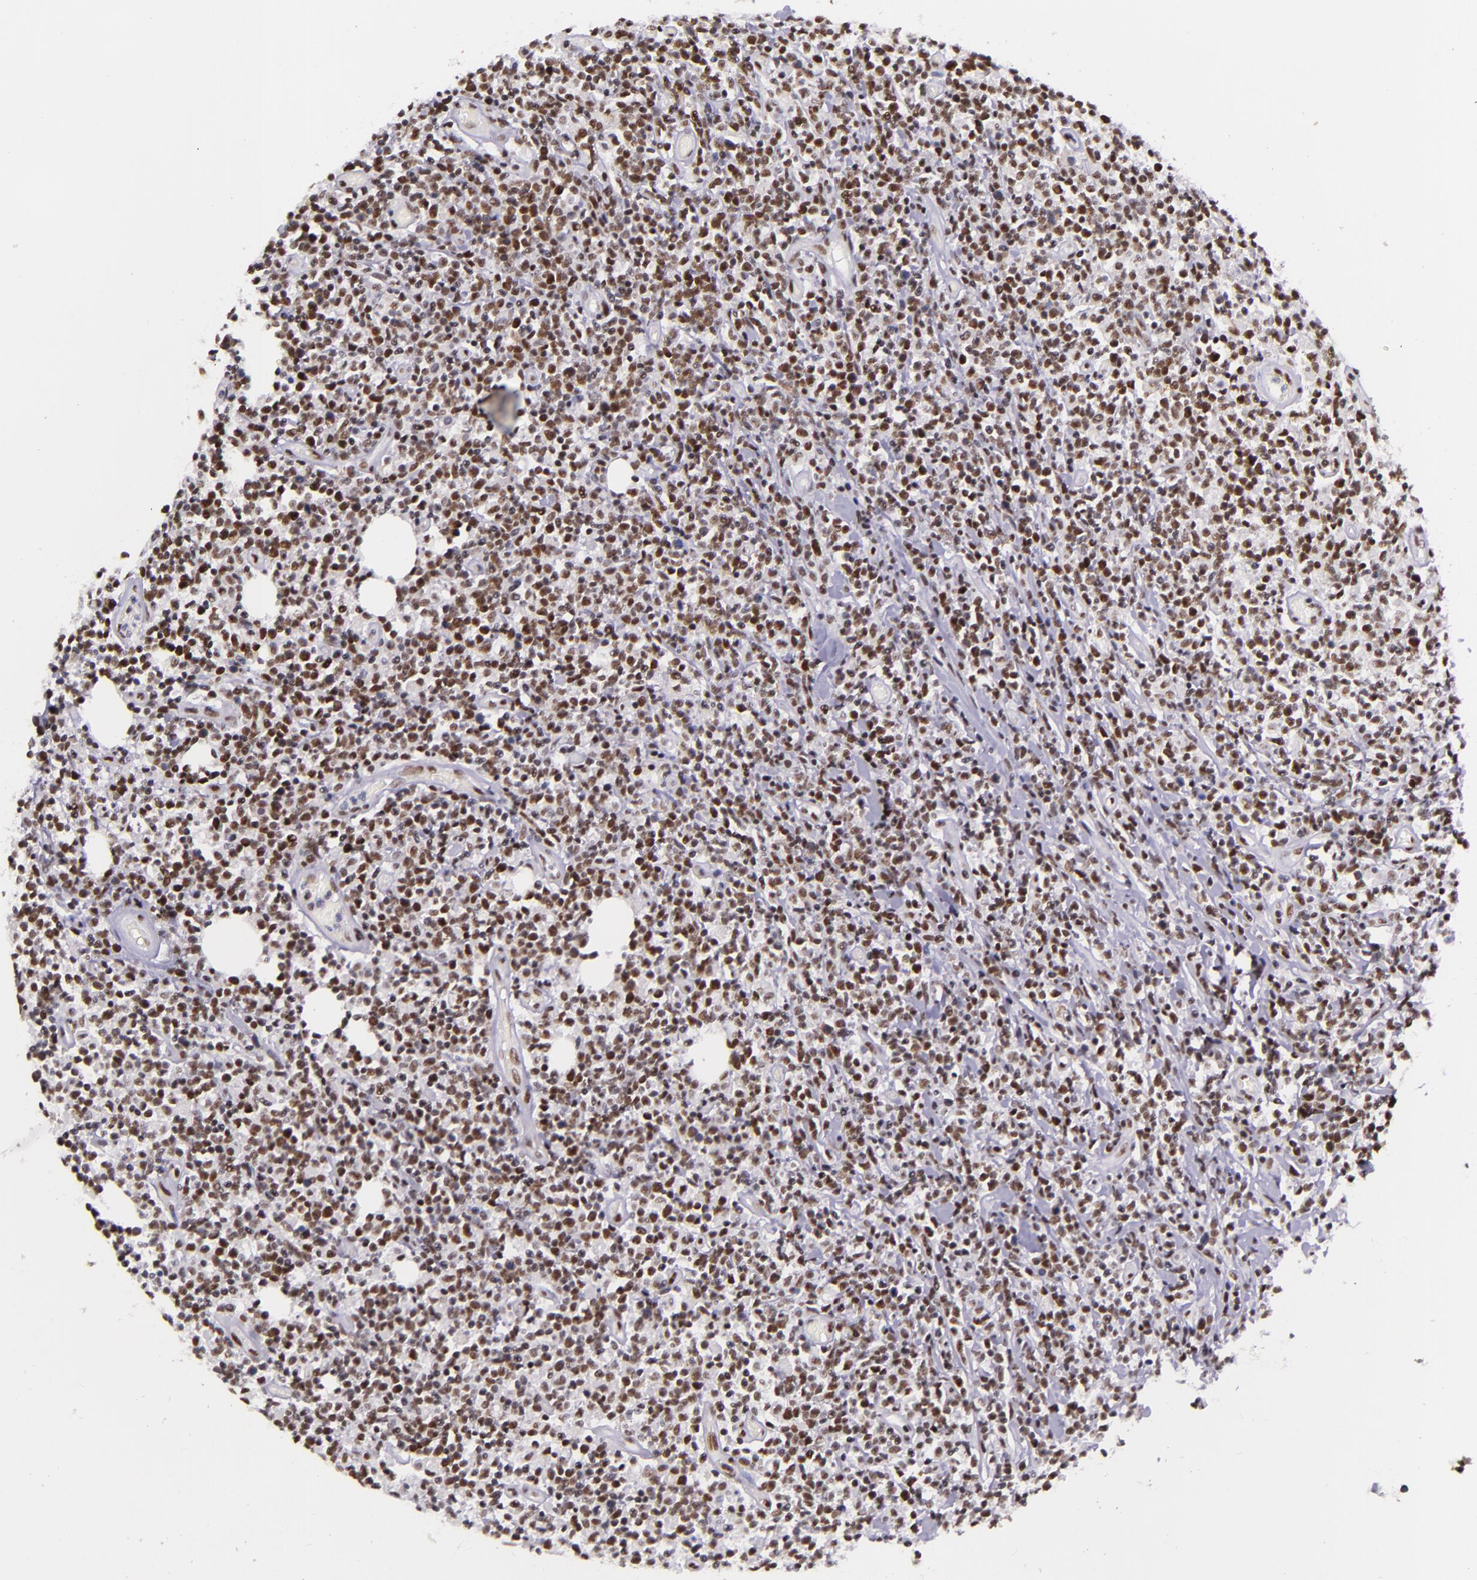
{"staining": {"intensity": "strong", "quantity": ">75%", "location": "nuclear"}, "tissue": "lymphoma", "cell_type": "Tumor cells", "image_type": "cancer", "snomed": [{"axis": "morphology", "description": "Malignant lymphoma, non-Hodgkin's type, High grade"}, {"axis": "topography", "description": "Colon"}], "caption": "A micrograph of human high-grade malignant lymphoma, non-Hodgkin's type stained for a protein exhibits strong nuclear brown staining in tumor cells.", "gene": "GPKOW", "patient": {"sex": "male", "age": 82}}